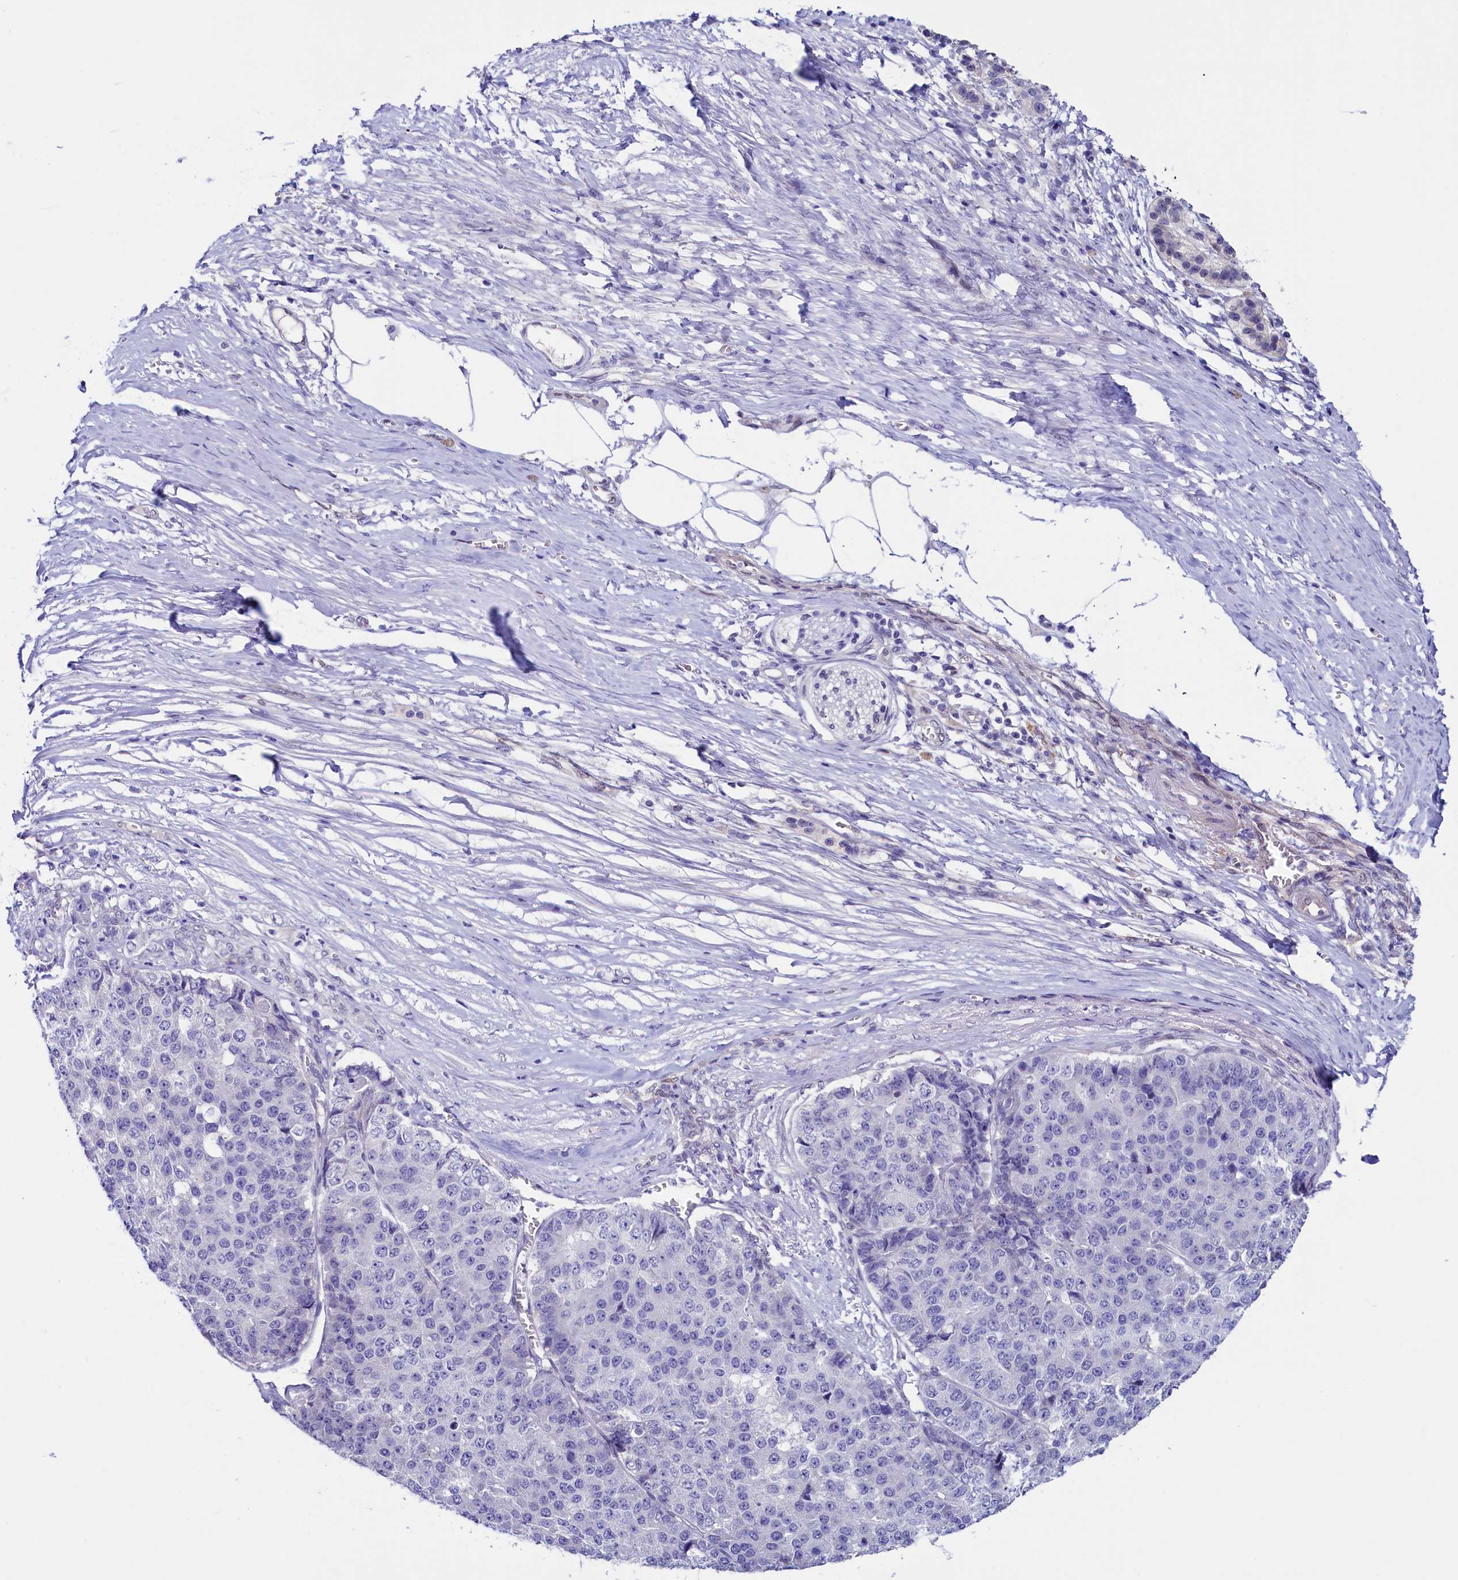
{"staining": {"intensity": "negative", "quantity": "none", "location": "none"}, "tissue": "pancreatic cancer", "cell_type": "Tumor cells", "image_type": "cancer", "snomed": [{"axis": "morphology", "description": "Adenocarcinoma, NOS"}, {"axis": "topography", "description": "Pancreas"}], "caption": "A micrograph of pancreatic cancer (adenocarcinoma) stained for a protein reveals no brown staining in tumor cells.", "gene": "FLYWCH2", "patient": {"sex": "male", "age": 50}}